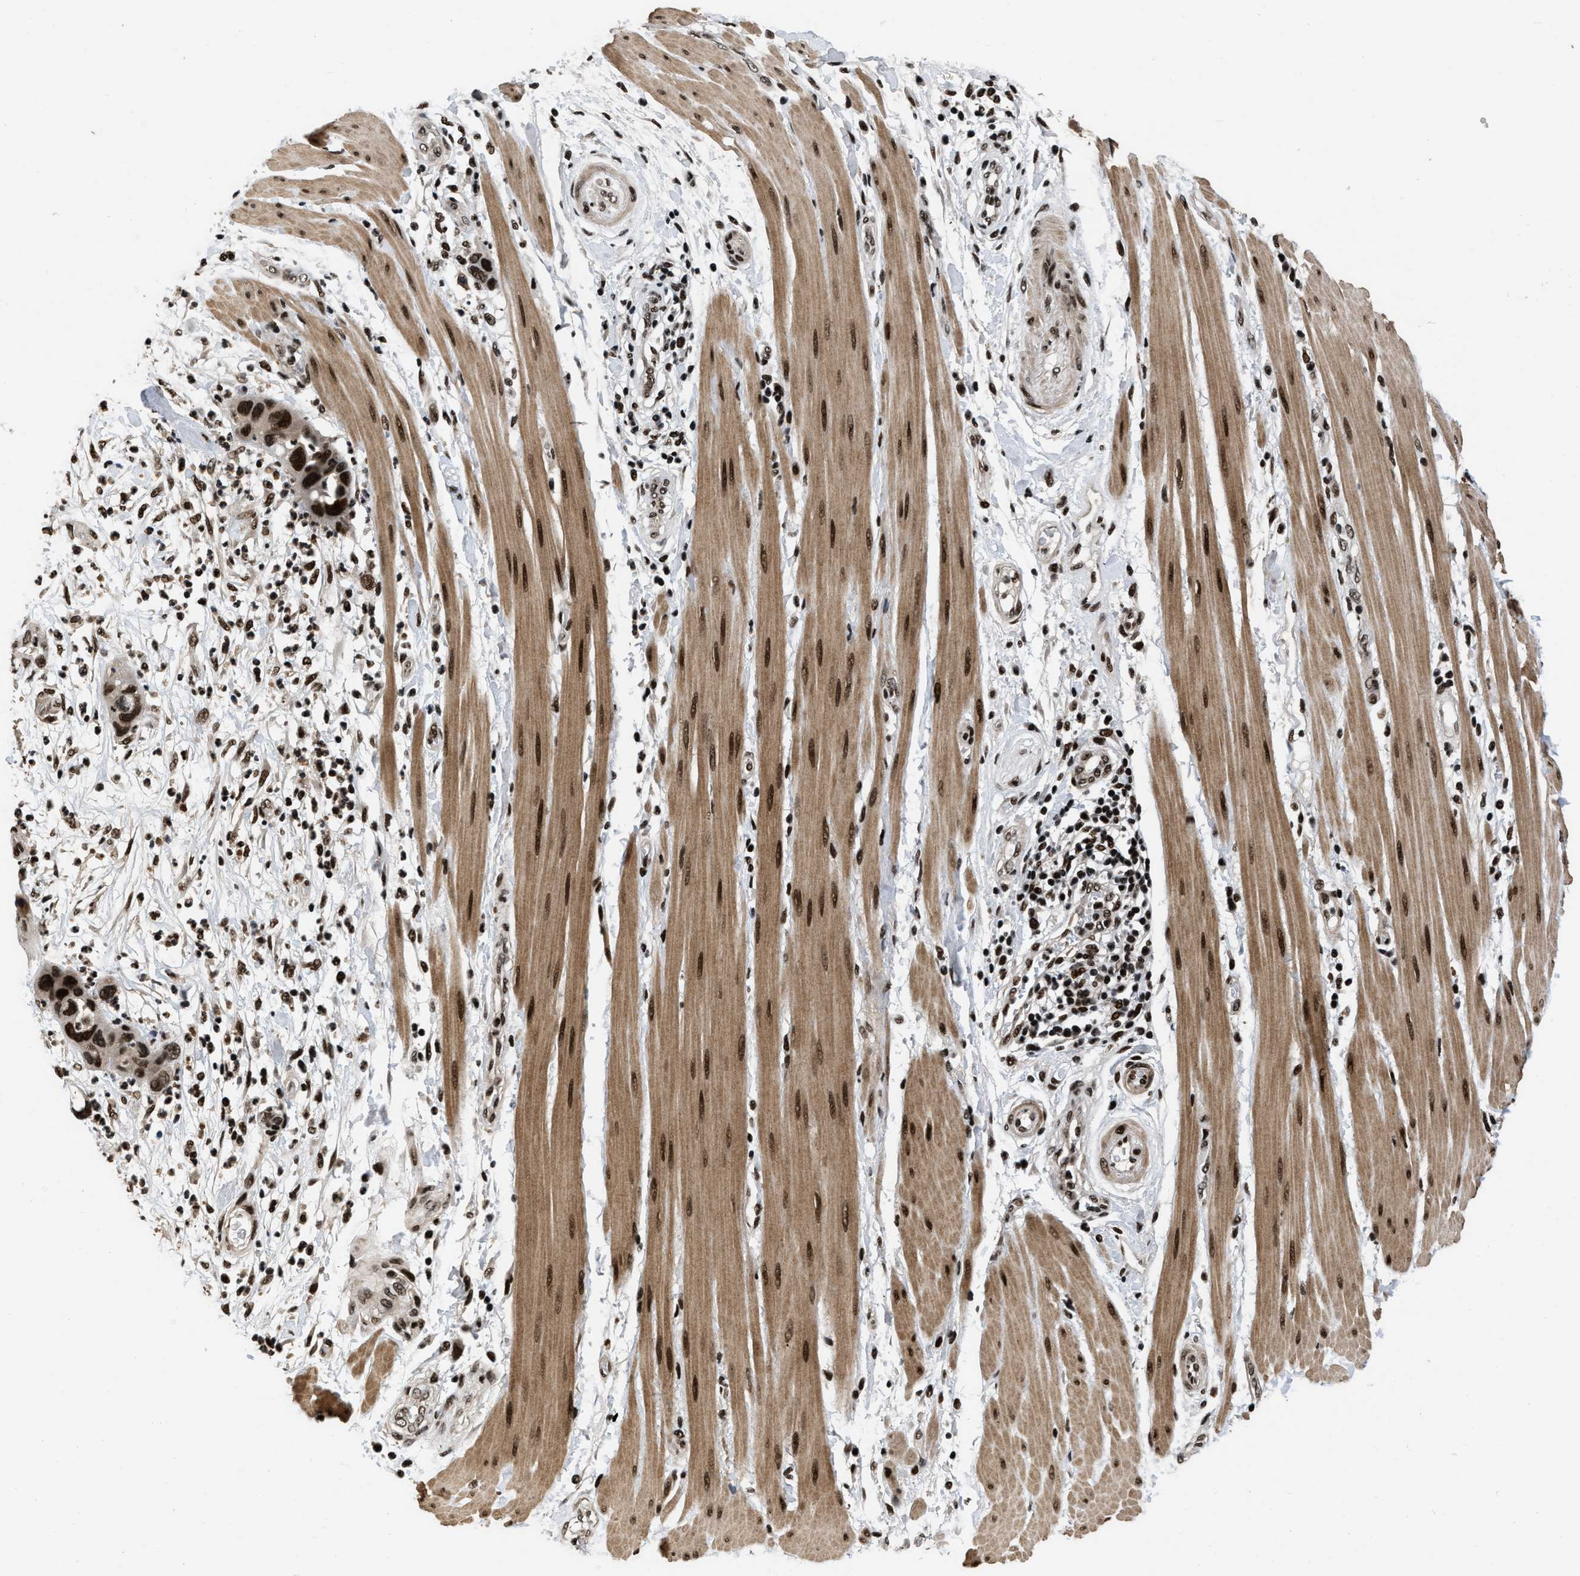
{"staining": {"intensity": "strong", "quantity": ">75%", "location": "nuclear"}, "tissue": "pancreatic cancer", "cell_type": "Tumor cells", "image_type": "cancer", "snomed": [{"axis": "morphology", "description": "Adenocarcinoma, NOS"}, {"axis": "topography", "description": "Pancreas"}], "caption": "A brown stain labels strong nuclear expression of a protein in human pancreatic cancer tumor cells. The protein is shown in brown color, while the nuclei are stained blue.", "gene": "SMARCB1", "patient": {"sex": "female", "age": 71}}